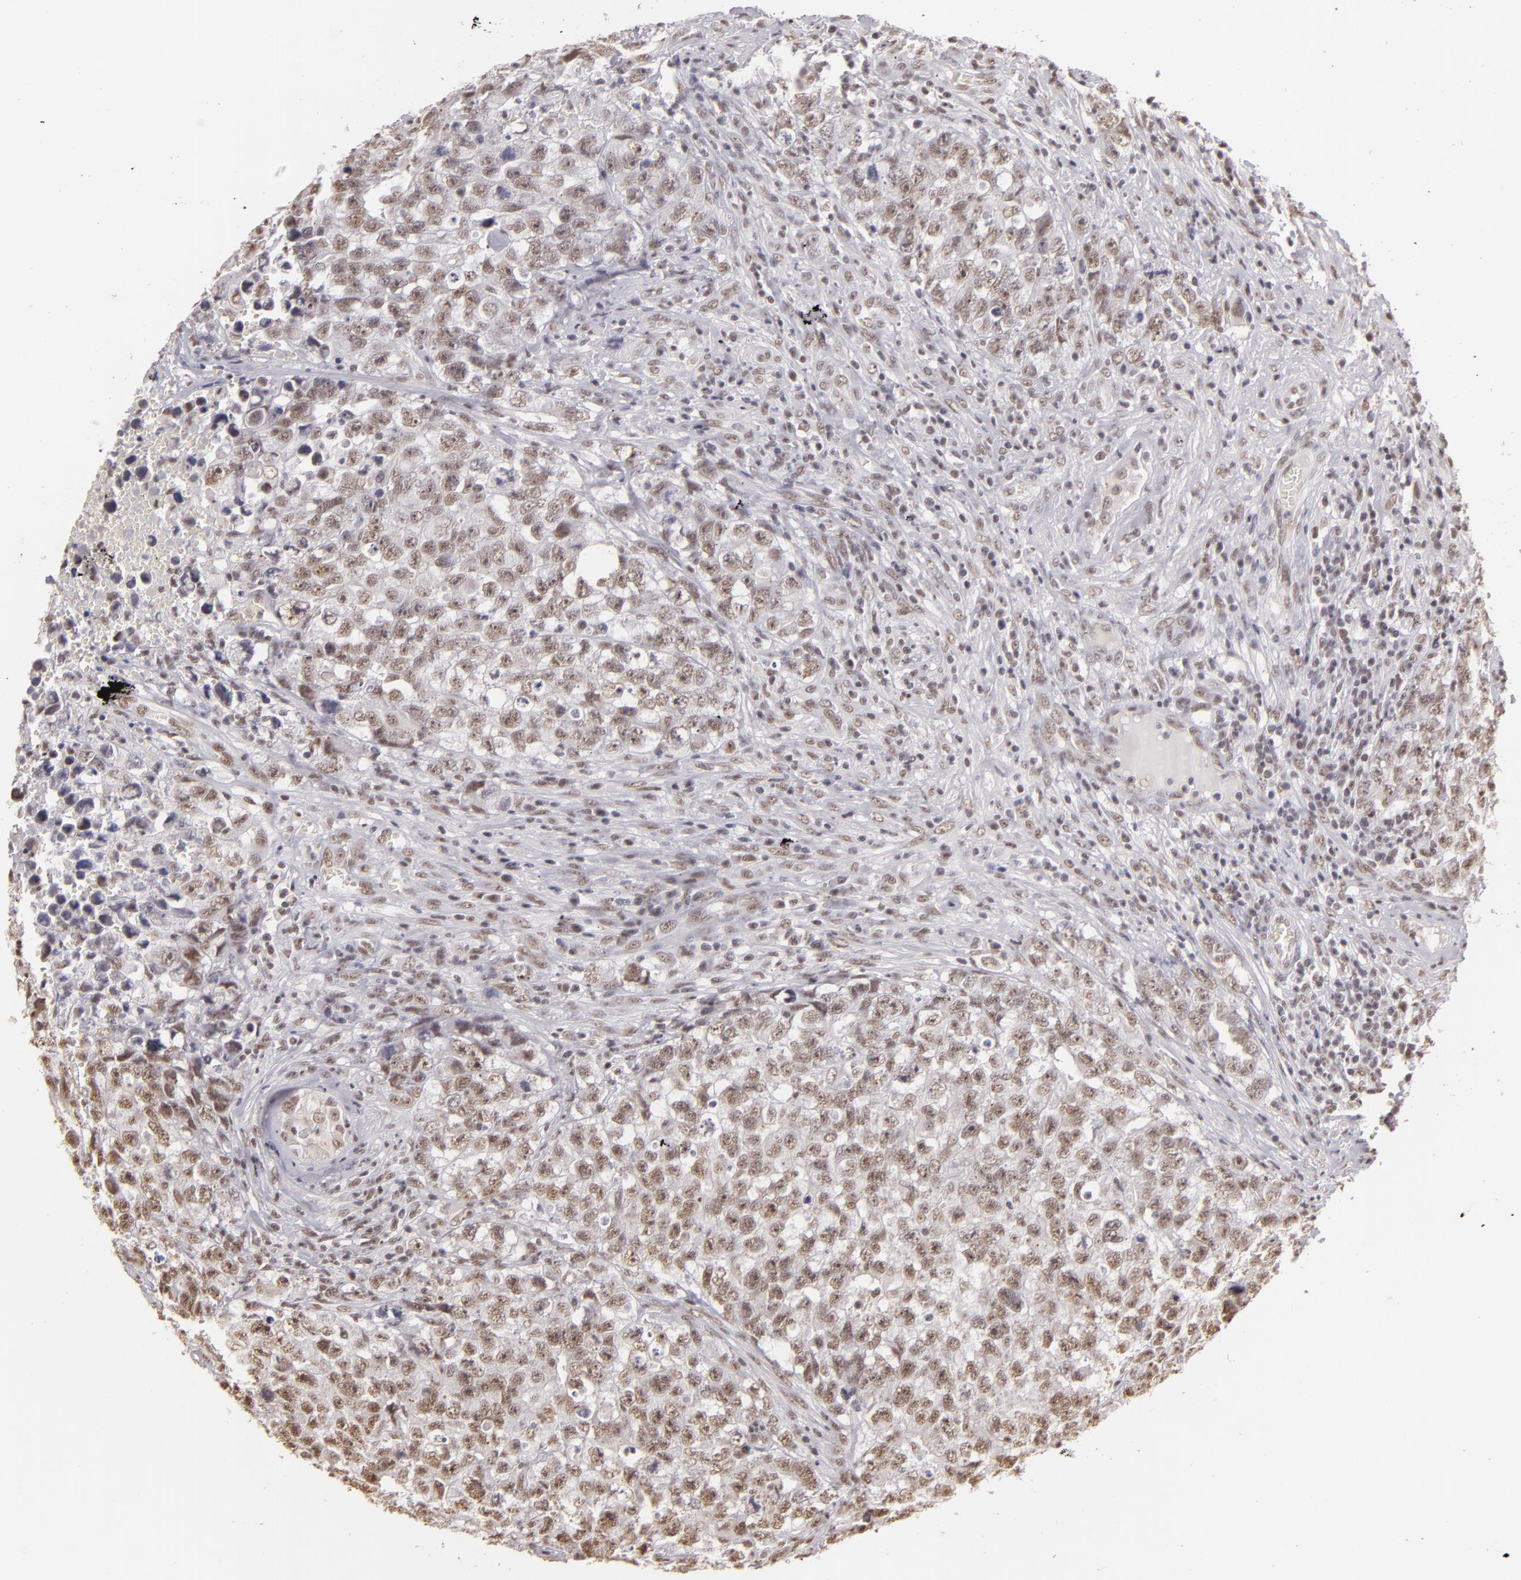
{"staining": {"intensity": "weak", "quantity": ">75%", "location": "nuclear"}, "tissue": "testis cancer", "cell_type": "Tumor cells", "image_type": "cancer", "snomed": [{"axis": "morphology", "description": "Carcinoma, Embryonal, NOS"}, {"axis": "topography", "description": "Testis"}], "caption": "Brown immunohistochemical staining in embryonal carcinoma (testis) reveals weak nuclear expression in approximately >75% of tumor cells. (DAB (3,3'-diaminobenzidine) IHC, brown staining for protein, blue staining for nuclei).", "gene": "INTS6", "patient": {"sex": "male", "age": 31}}